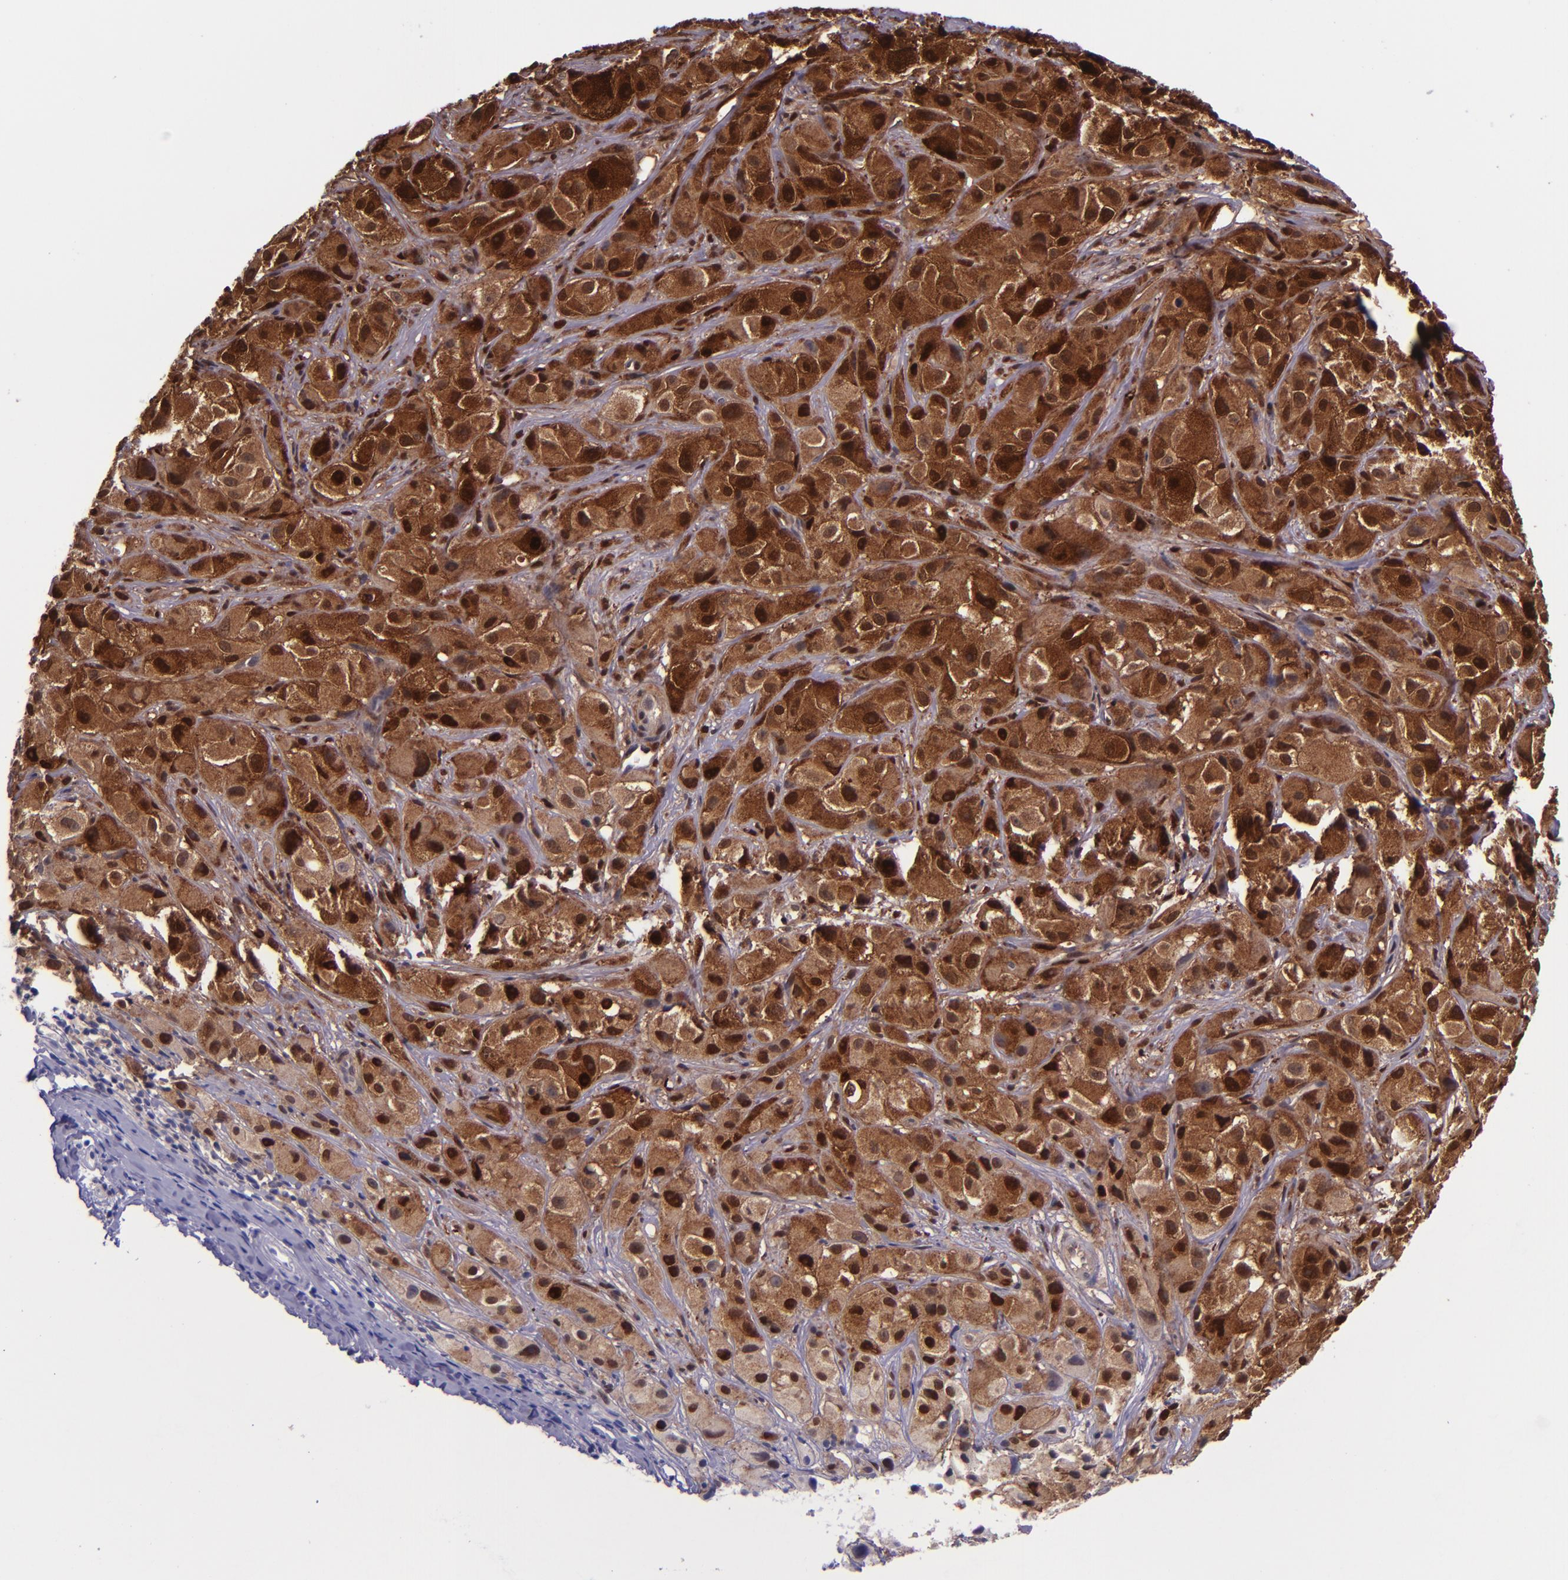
{"staining": {"intensity": "strong", "quantity": ">75%", "location": "cytoplasmic/membranous,nuclear"}, "tissue": "melanoma", "cell_type": "Tumor cells", "image_type": "cancer", "snomed": [{"axis": "morphology", "description": "Malignant melanoma, NOS"}, {"axis": "topography", "description": "Skin"}], "caption": "The immunohistochemical stain shows strong cytoplasmic/membranous and nuclear expression in tumor cells of melanoma tissue. (DAB IHC with brightfield microscopy, high magnification).", "gene": "LGALS1", "patient": {"sex": "male", "age": 56}}